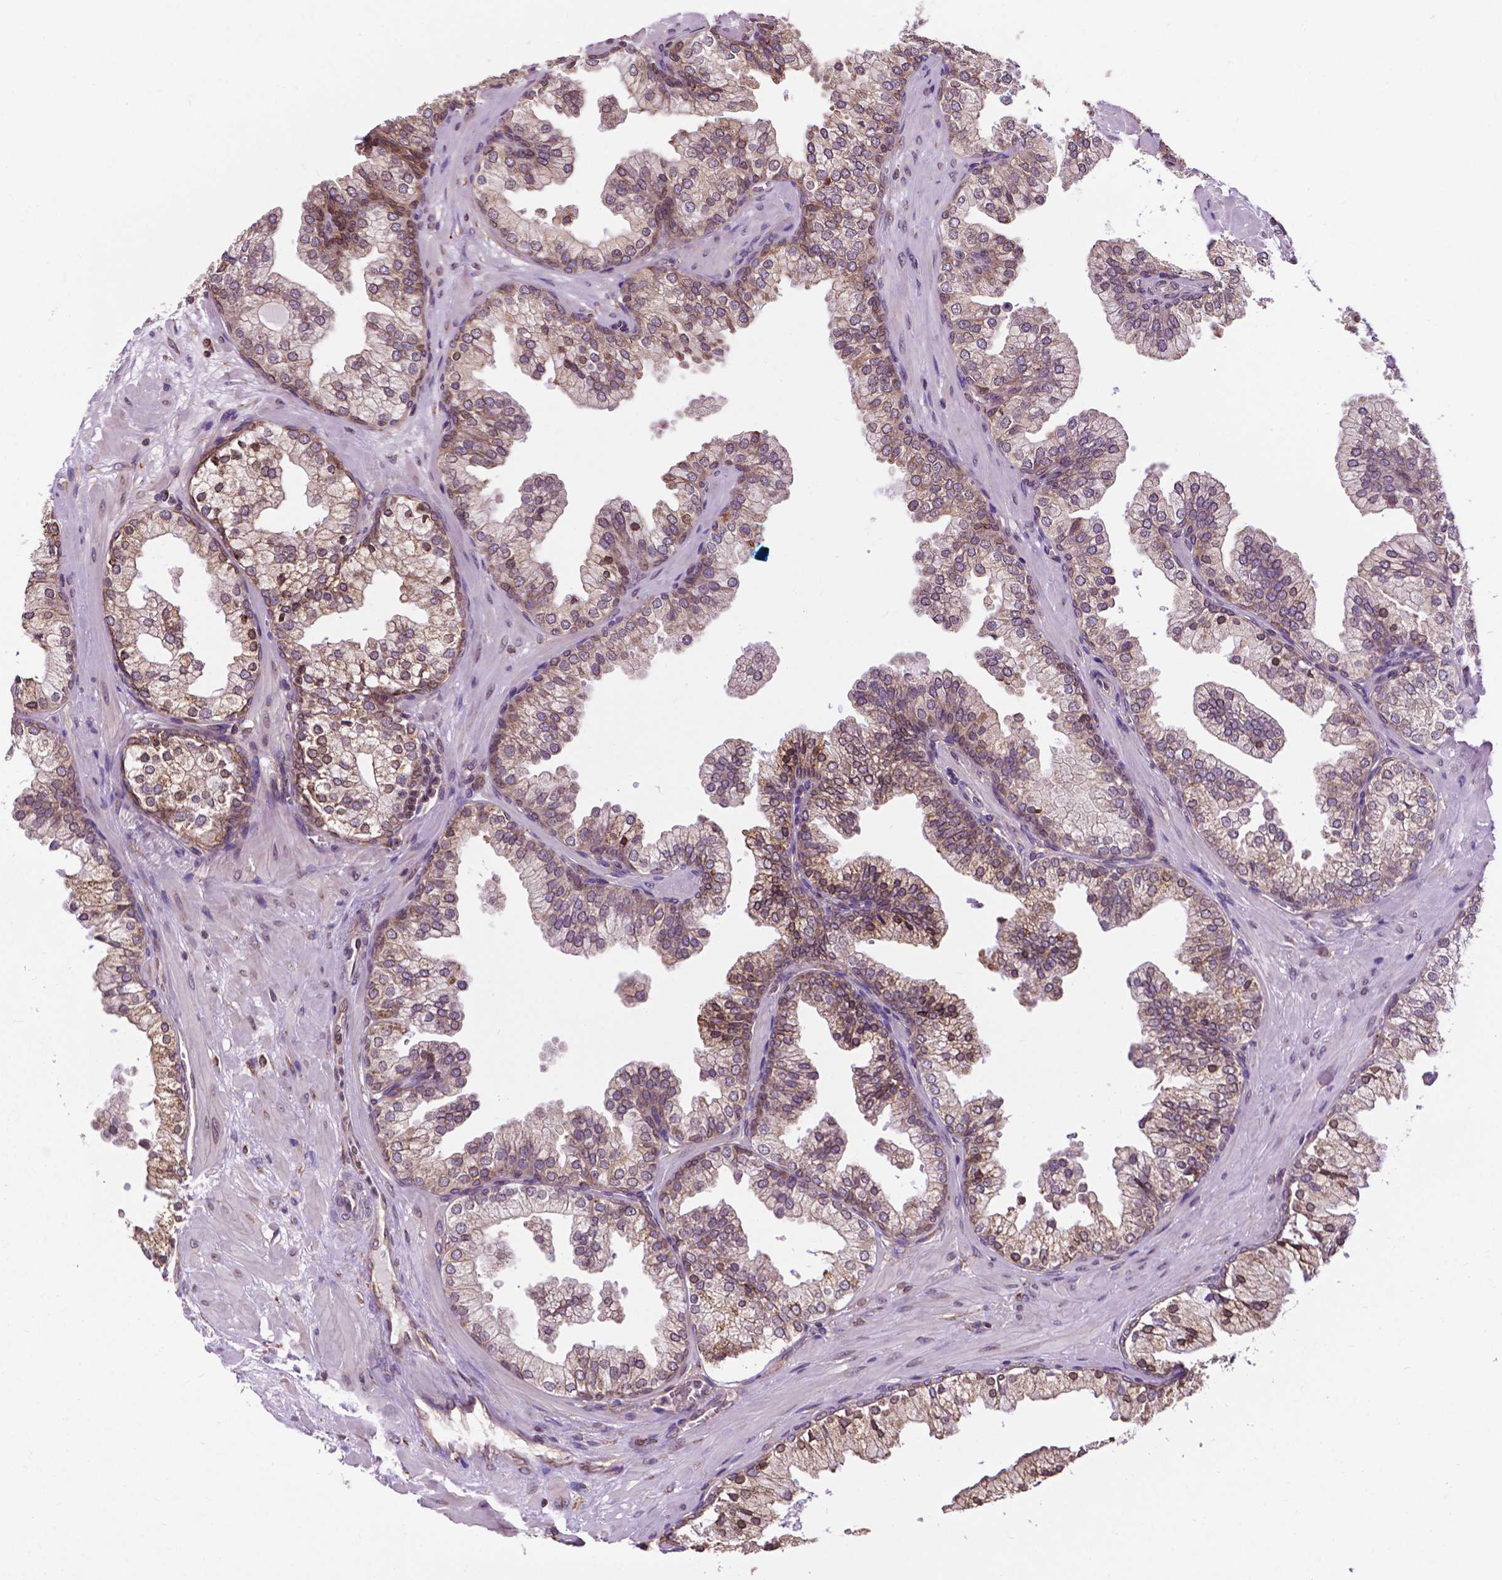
{"staining": {"intensity": "moderate", "quantity": ">75%", "location": "cytoplasmic/membranous"}, "tissue": "prostate", "cell_type": "Glandular cells", "image_type": "normal", "snomed": [{"axis": "morphology", "description": "Normal tissue, NOS"}, {"axis": "topography", "description": "Prostate"}, {"axis": "topography", "description": "Peripheral nerve tissue"}], "caption": "Immunohistochemistry (IHC) image of benign prostate stained for a protein (brown), which demonstrates medium levels of moderate cytoplasmic/membranous staining in about >75% of glandular cells.", "gene": "GANAB", "patient": {"sex": "male", "age": 61}}